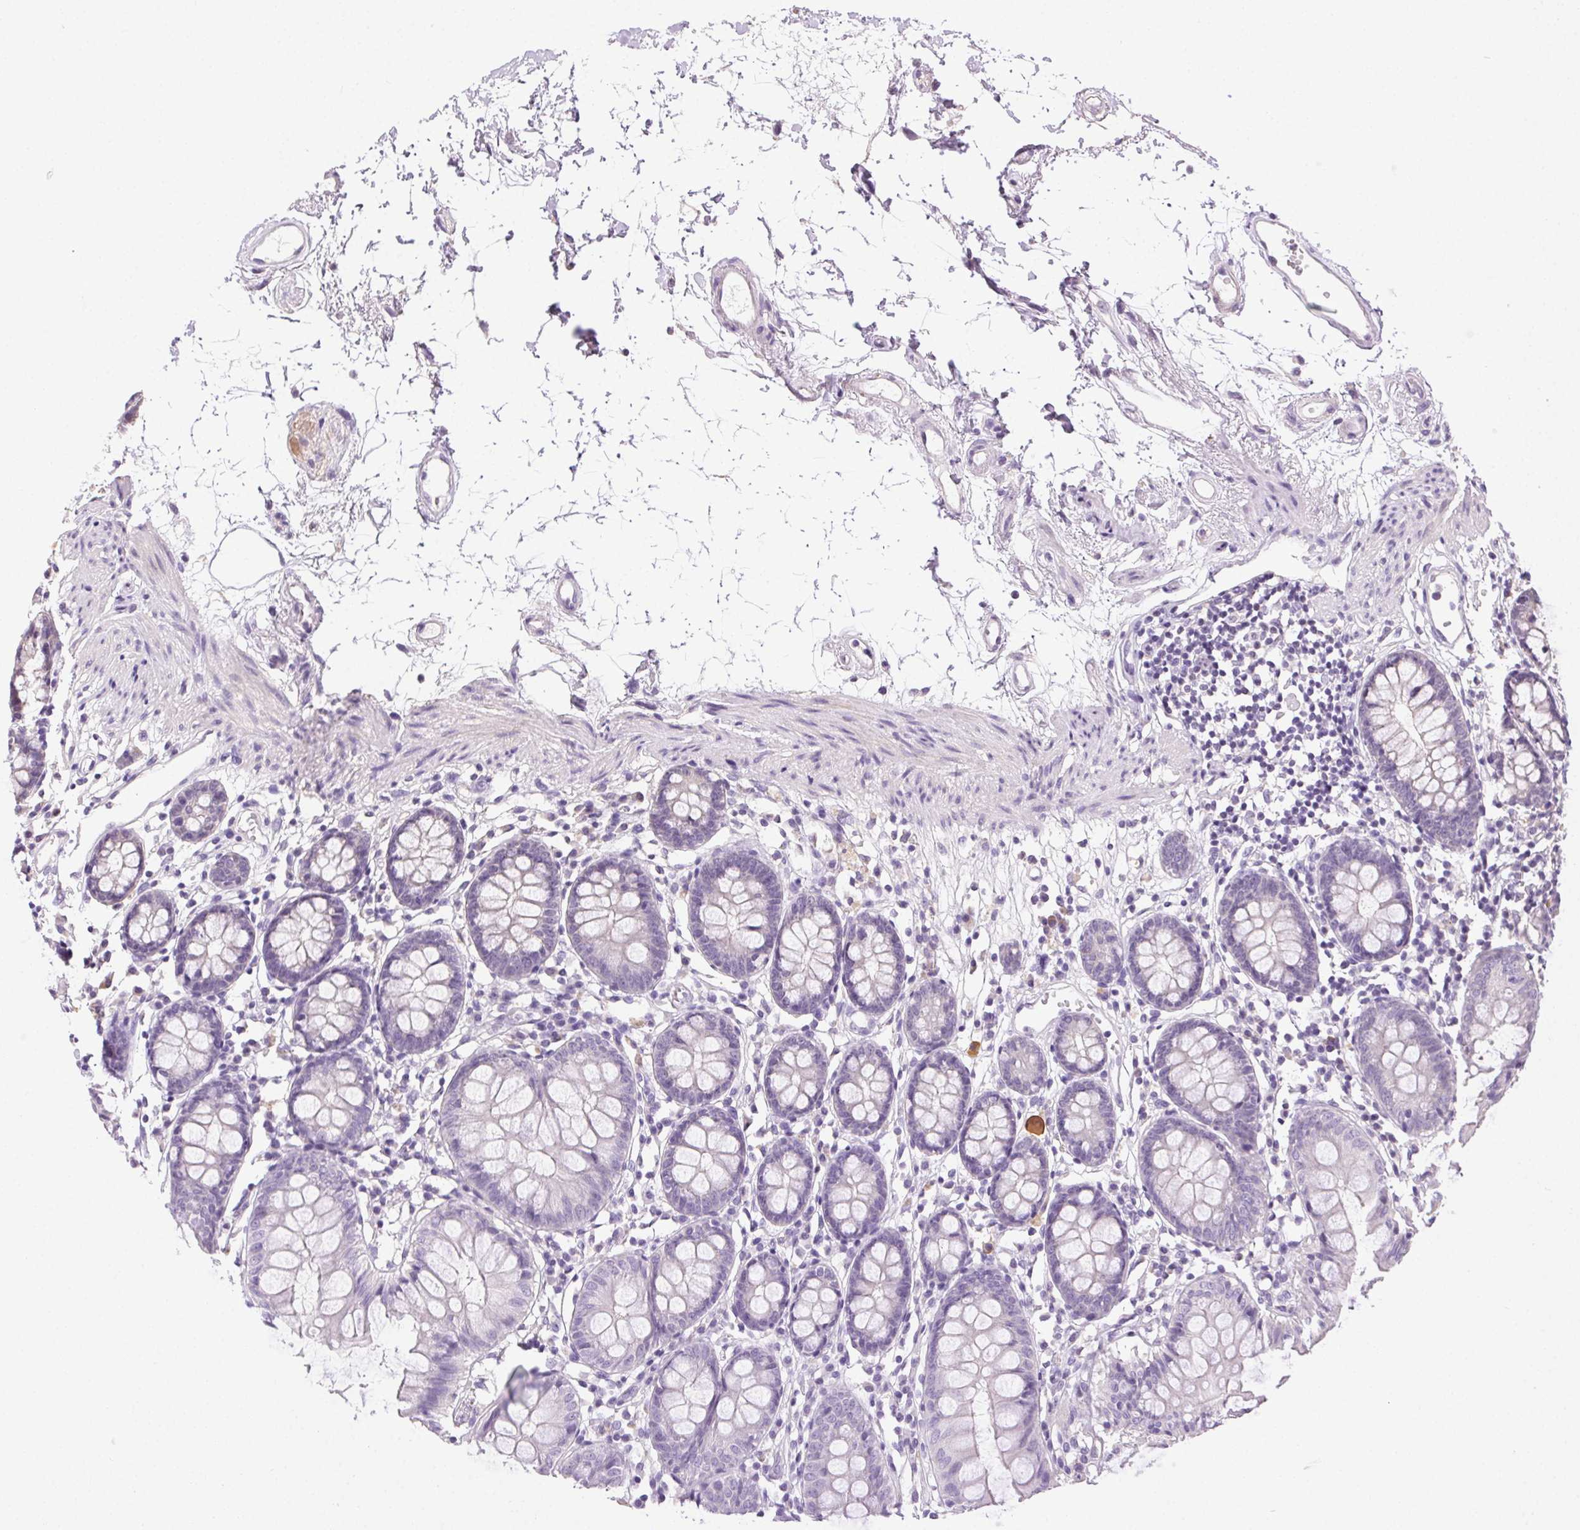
{"staining": {"intensity": "negative", "quantity": "none", "location": "none"}, "tissue": "colon", "cell_type": "Endothelial cells", "image_type": "normal", "snomed": [{"axis": "morphology", "description": "Normal tissue, NOS"}, {"axis": "topography", "description": "Colon"}], "caption": "Immunohistochemistry image of unremarkable colon: colon stained with DAB shows no significant protein positivity in endothelial cells. (Immunohistochemistry (ihc), brightfield microscopy, high magnification).", "gene": "SYCE2", "patient": {"sex": "female", "age": 84}}